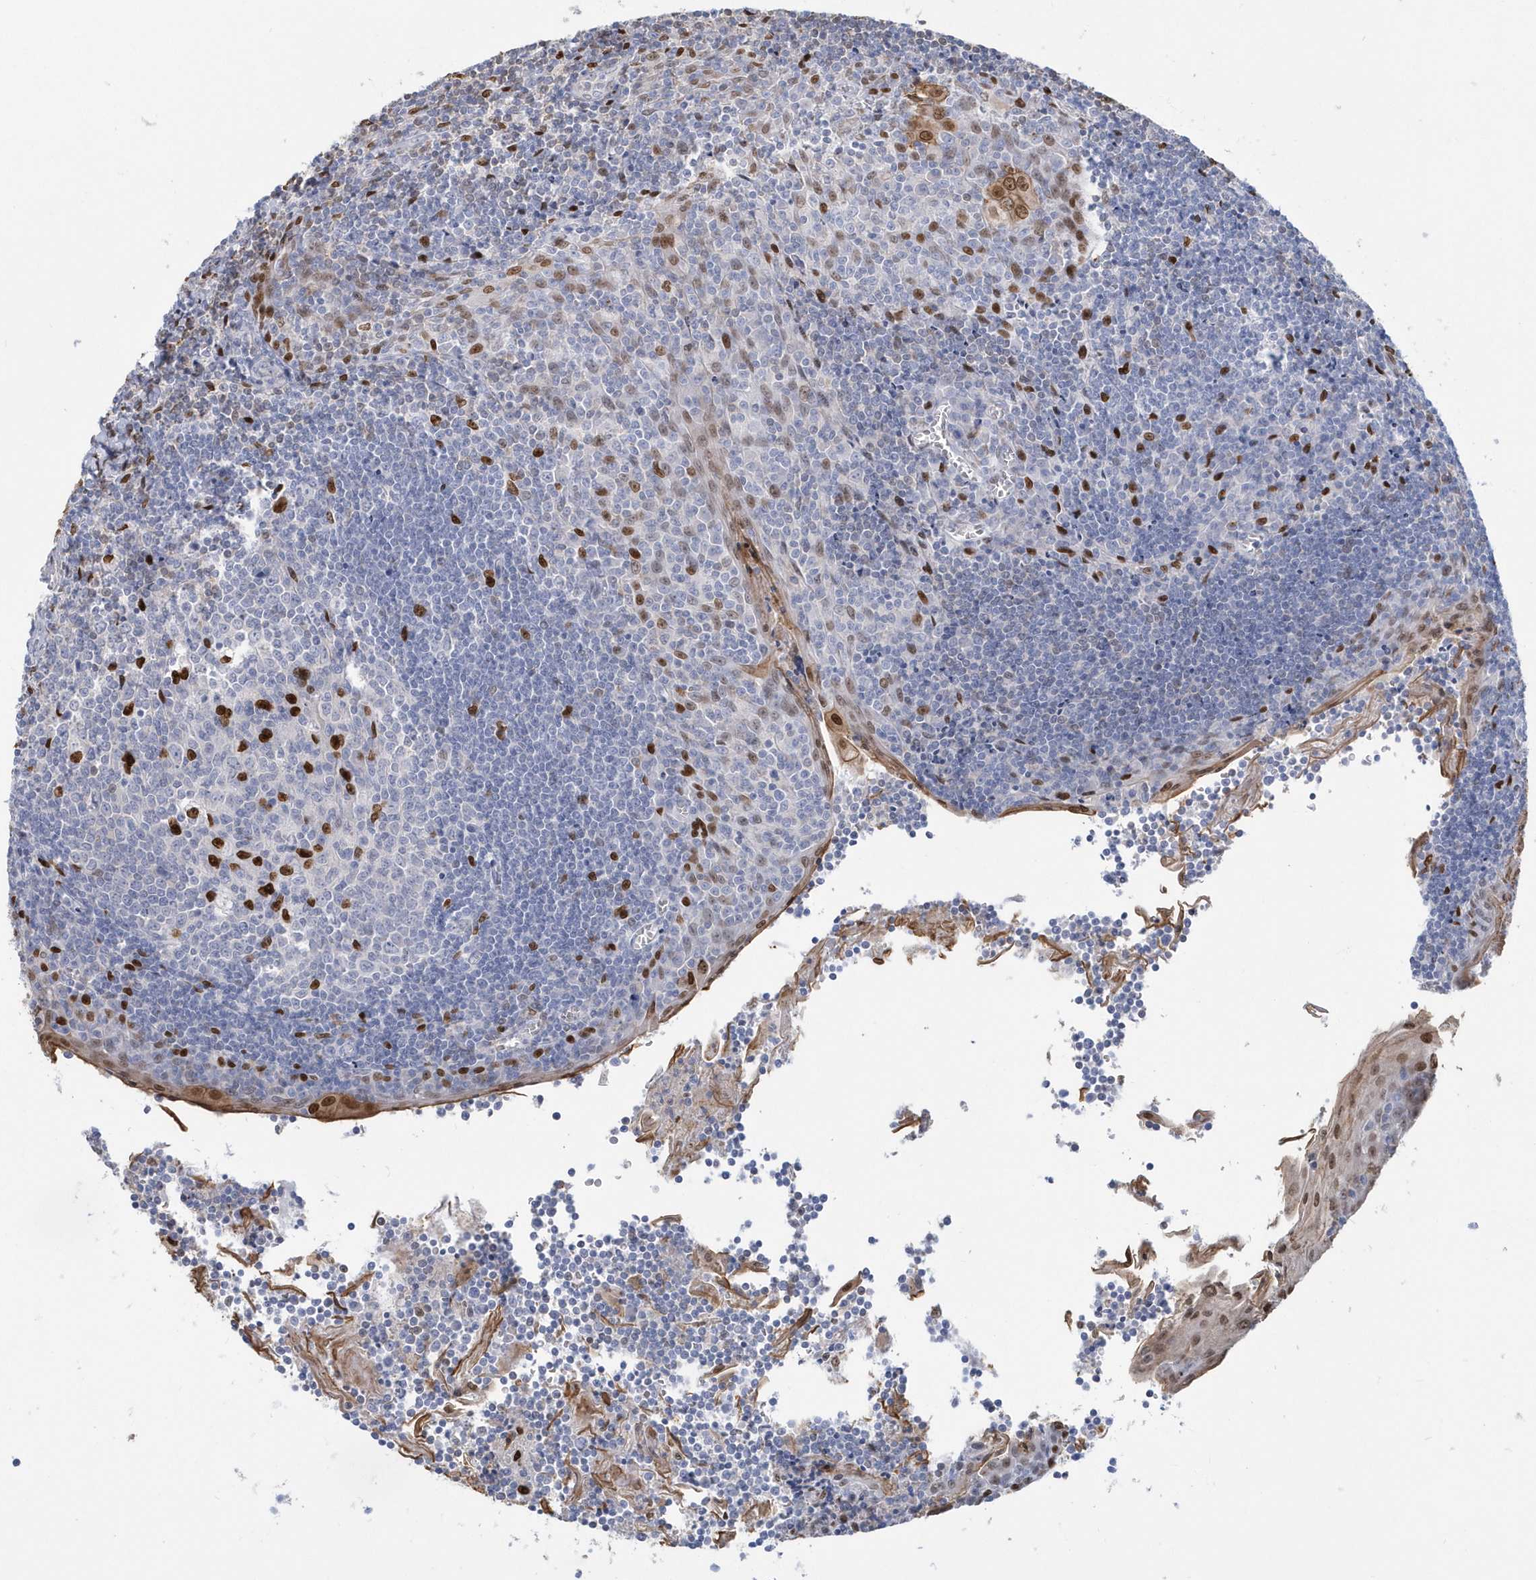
{"staining": {"intensity": "strong", "quantity": "<25%", "location": "nuclear"}, "tissue": "tonsil", "cell_type": "Germinal center cells", "image_type": "normal", "snomed": [{"axis": "morphology", "description": "Normal tissue, NOS"}, {"axis": "topography", "description": "Tonsil"}], "caption": "High-power microscopy captured an immunohistochemistry (IHC) image of normal tonsil, revealing strong nuclear positivity in approximately <25% of germinal center cells.", "gene": "MACROH2A2", "patient": {"sex": "male", "age": 27}}